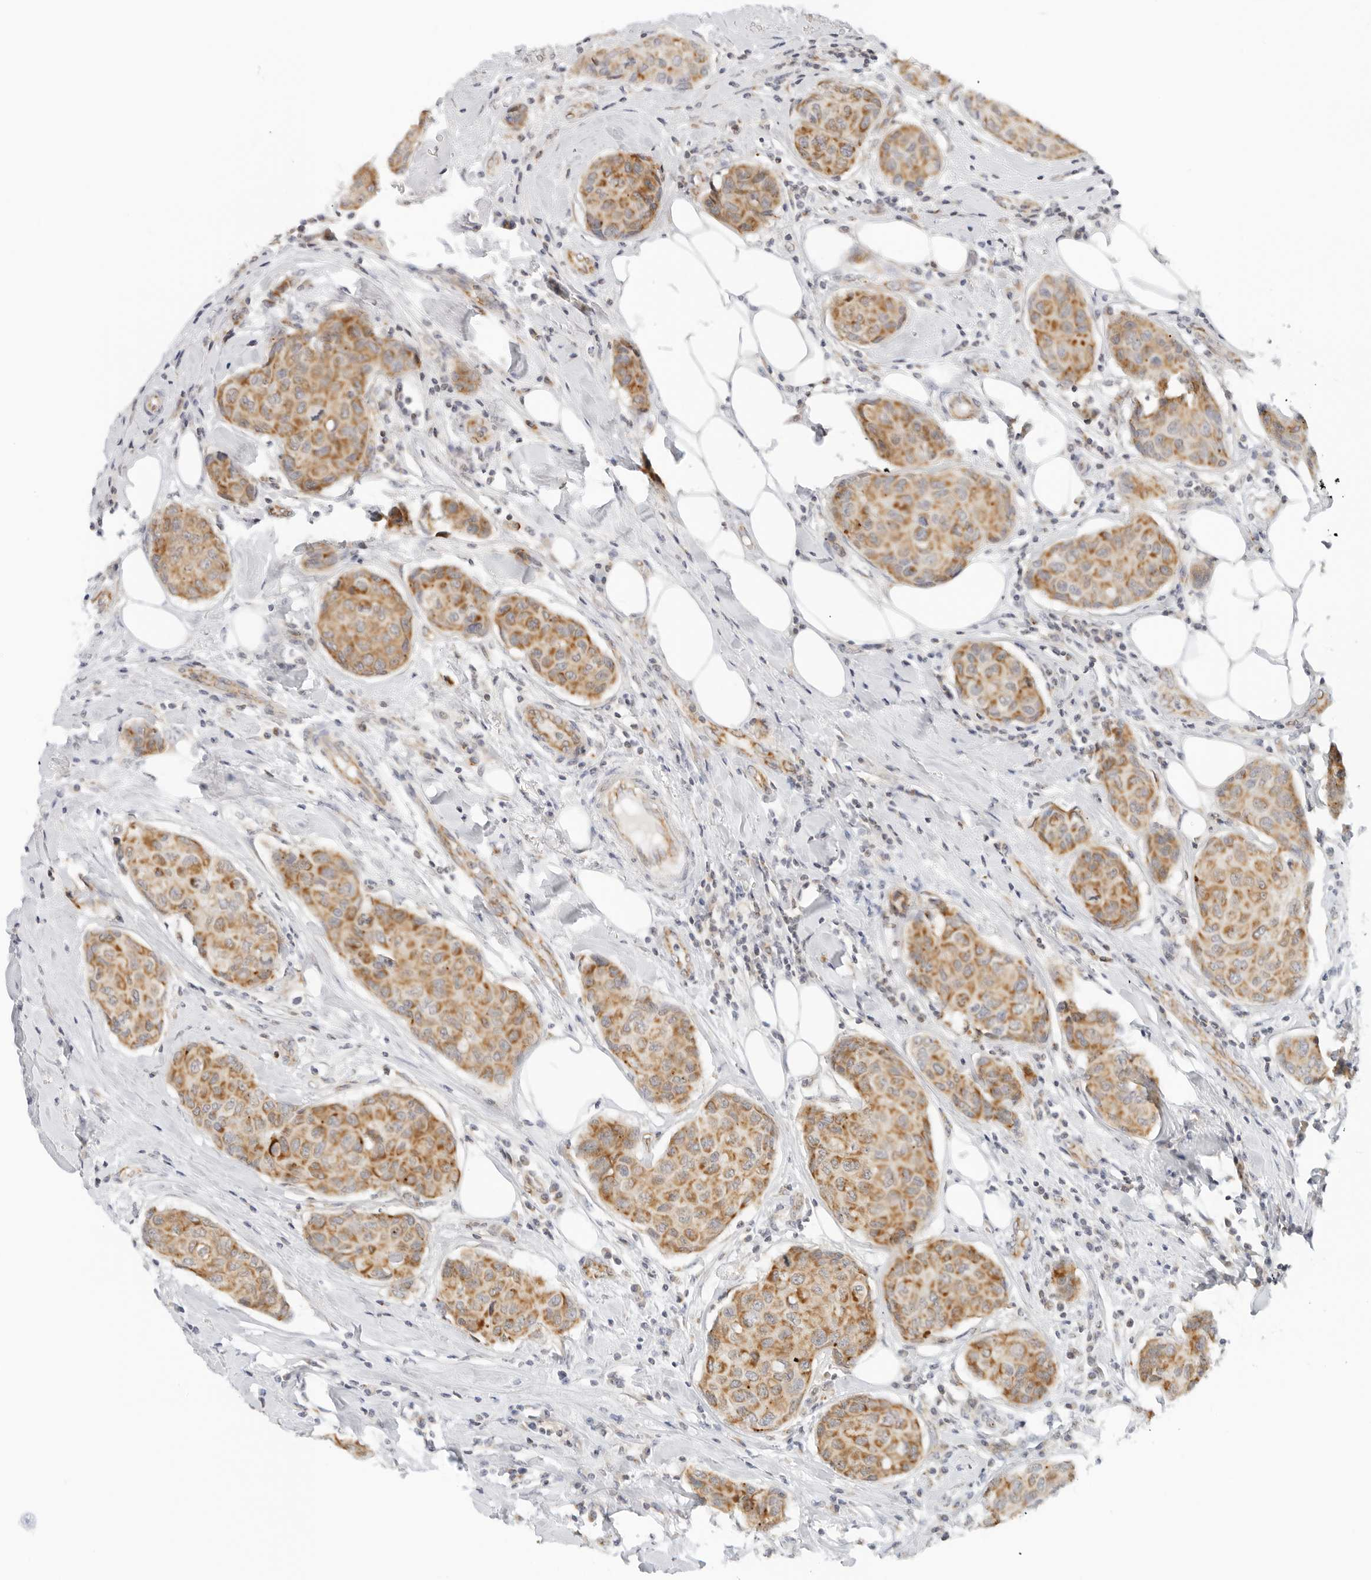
{"staining": {"intensity": "moderate", "quantity": ">75%", "location": "cytoplasmic/membranous"}, "tissue": "breast cancer", "cell_type": "Tumor cells", "image_type": "cancer", "snomed": [{"axis": "morphology", "description": "Duct carcinoma"}, {"axis": "topography", "description": "Breast"}], "caption": "Moderate cytoplasmic/membranous protein expression is seen in about >75% of tumor cells in intraductal carcinoma (breast). (IHC, brightfield microscopy, high magnification).", "gene": "RC3H1", "patient": {"sex": "female", "age": 80}}